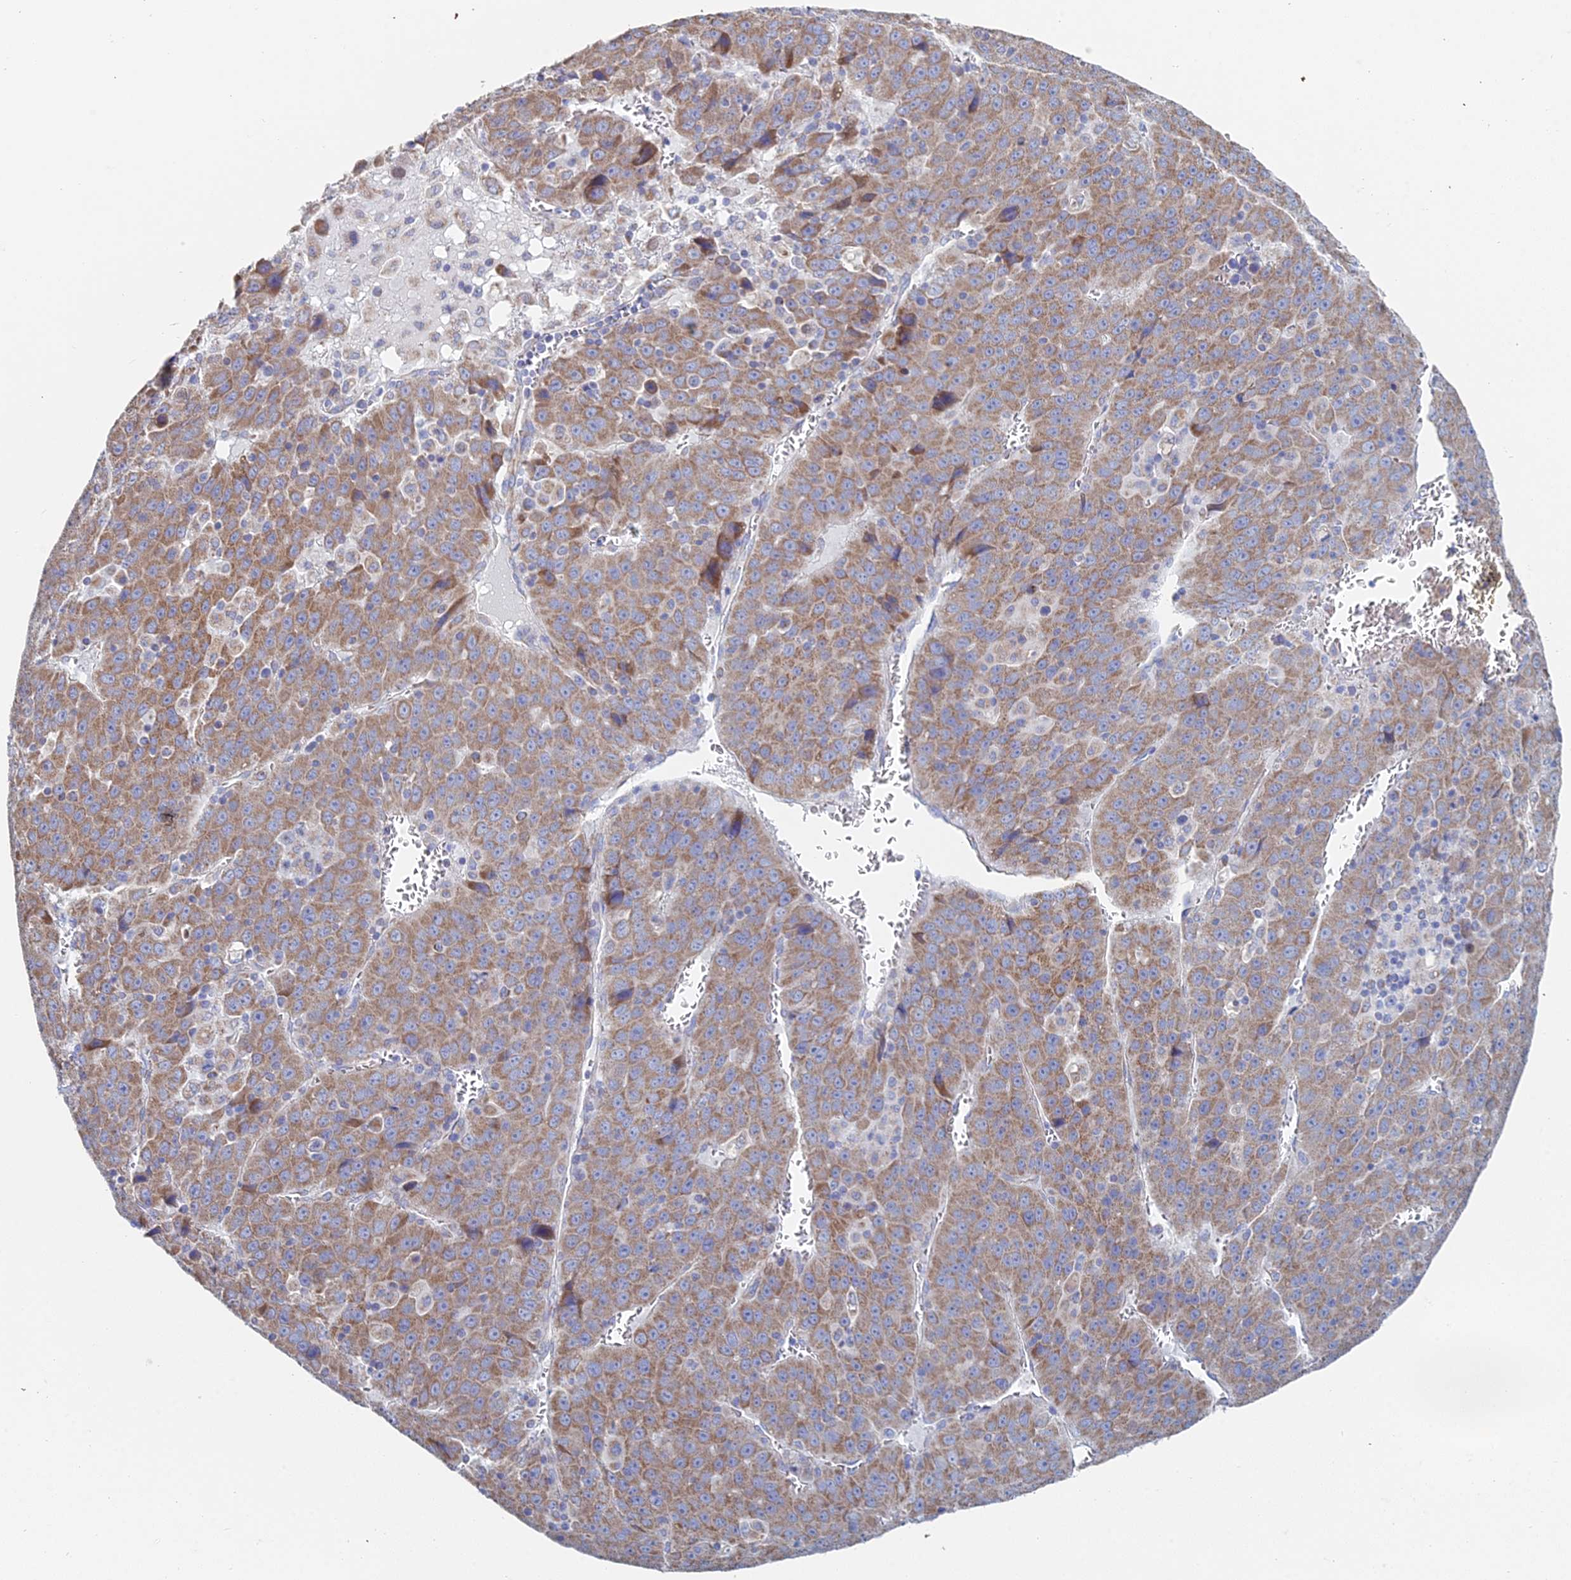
{"staining": {"intensity": "moderate", "quantity": ">75%", "location": "cytoplasmic/membranous"}, "tissue": "liver cancer", "cell_type": "Tumor cells", "image_type": "cancer", "snomed": [{"axis": "morphology", "description": "Carcinoma, Hepatocellular, NOS"}, {"axis": "topography", "description": "Liver"}], "caption": "The histopathology image shows staining of hepatocellular carcinoma (liver), revealing moderate cytoplasmic/membranous protein expression (brown color) within tumor cells.", "gene": "CRACR2B", "patient": {"sex": "female", "age": 53}}